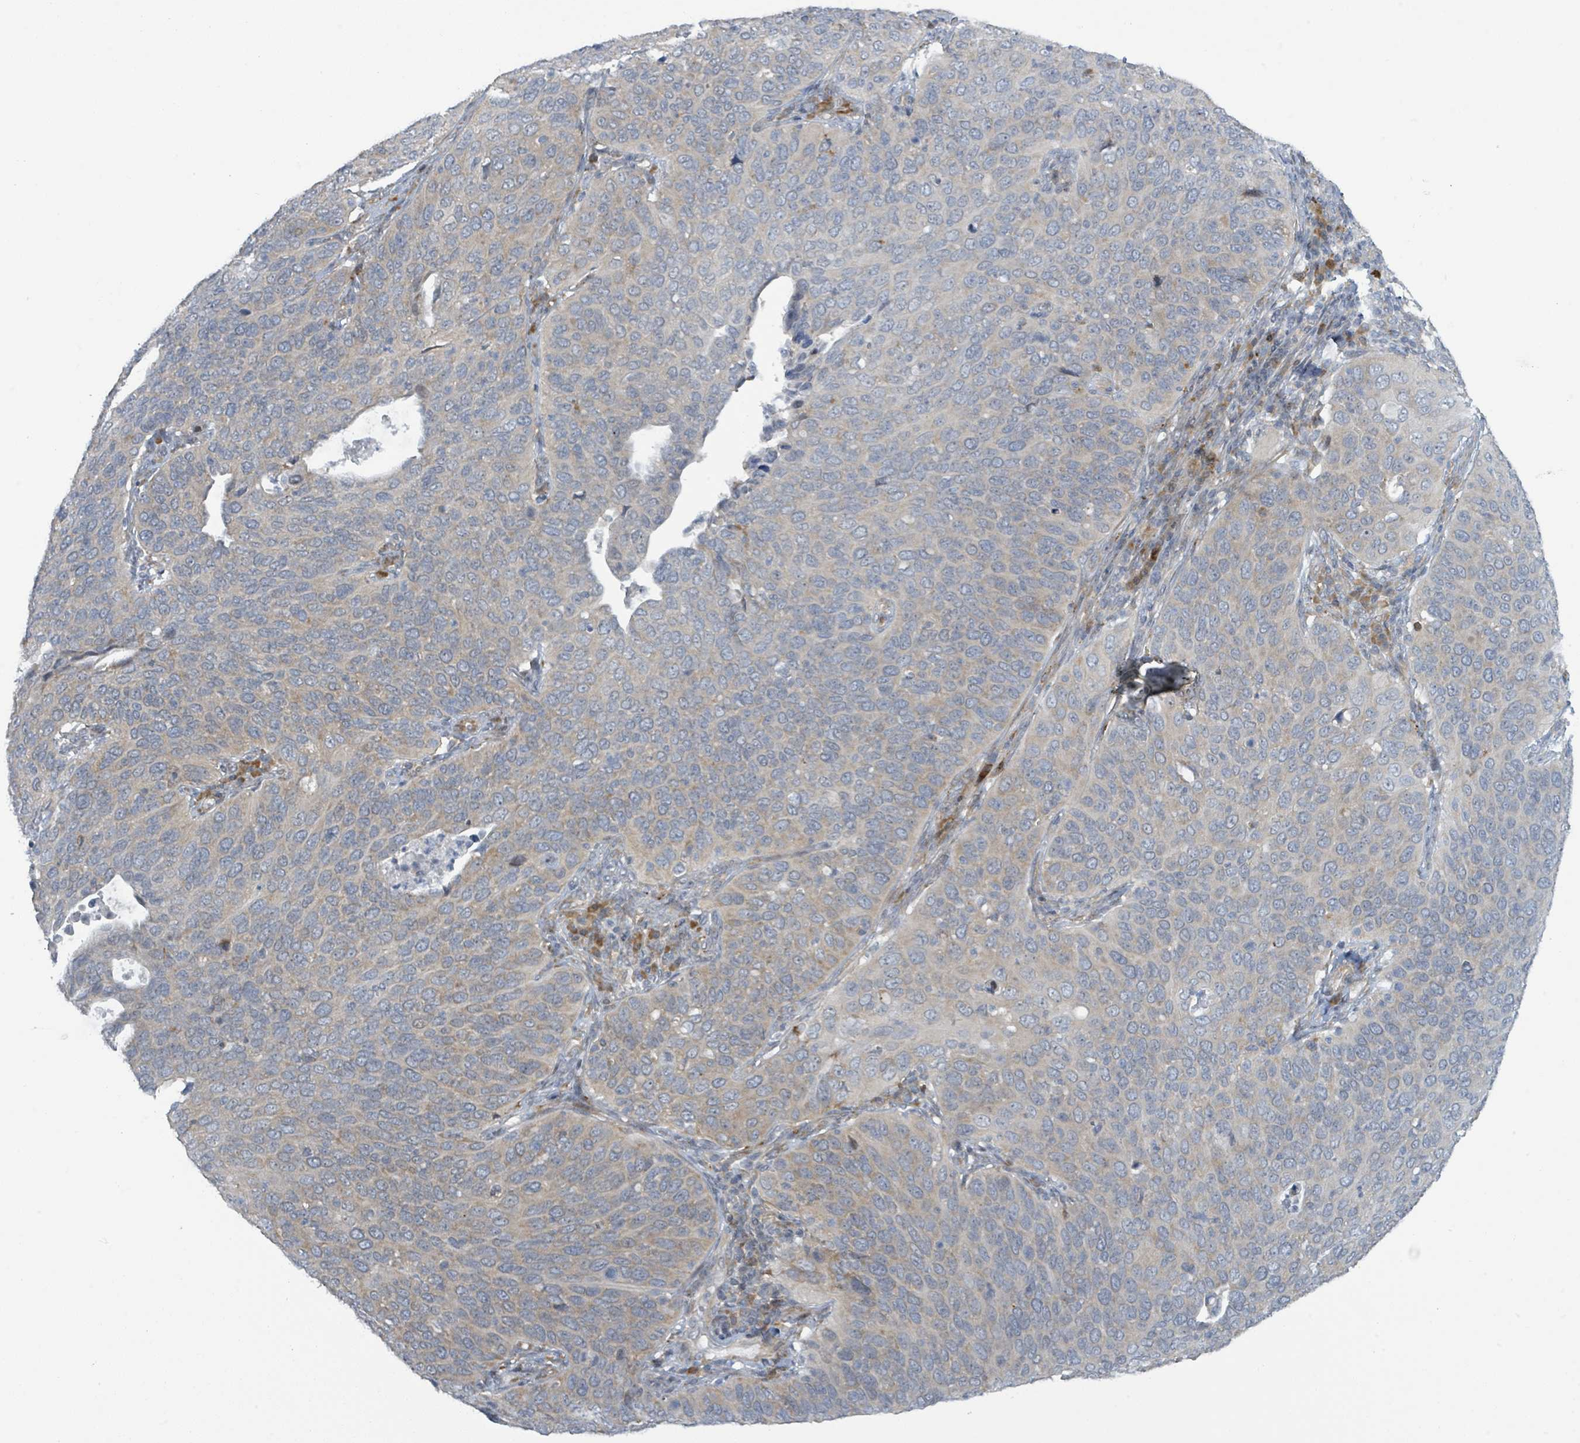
{"staining": {"intensity": "weak", "quantity": "25%-75%", "location": "cytoplasmic/membranous"}, "tissue": "cervical cancer", "cell_type": "Tumor cells", "image_type": "cancer", "snomed": [{"axis": "morphology", "description": "Squamous cell carcinoma, NOS"}, {"axis": "topography", "description": "Cervix"}], "caption": "Protein expression analysis of human cervical cancer reveals weak cytoplasmic/membranous expression in about 25%-75% of tumor cells. The protein of interest is stained brown, and the nuclei are stained in blue (DAB IHC with brightfield microscopy, high magnification).", "gene": "RPL32", "patient": {"sex": "female", "age": 36}}